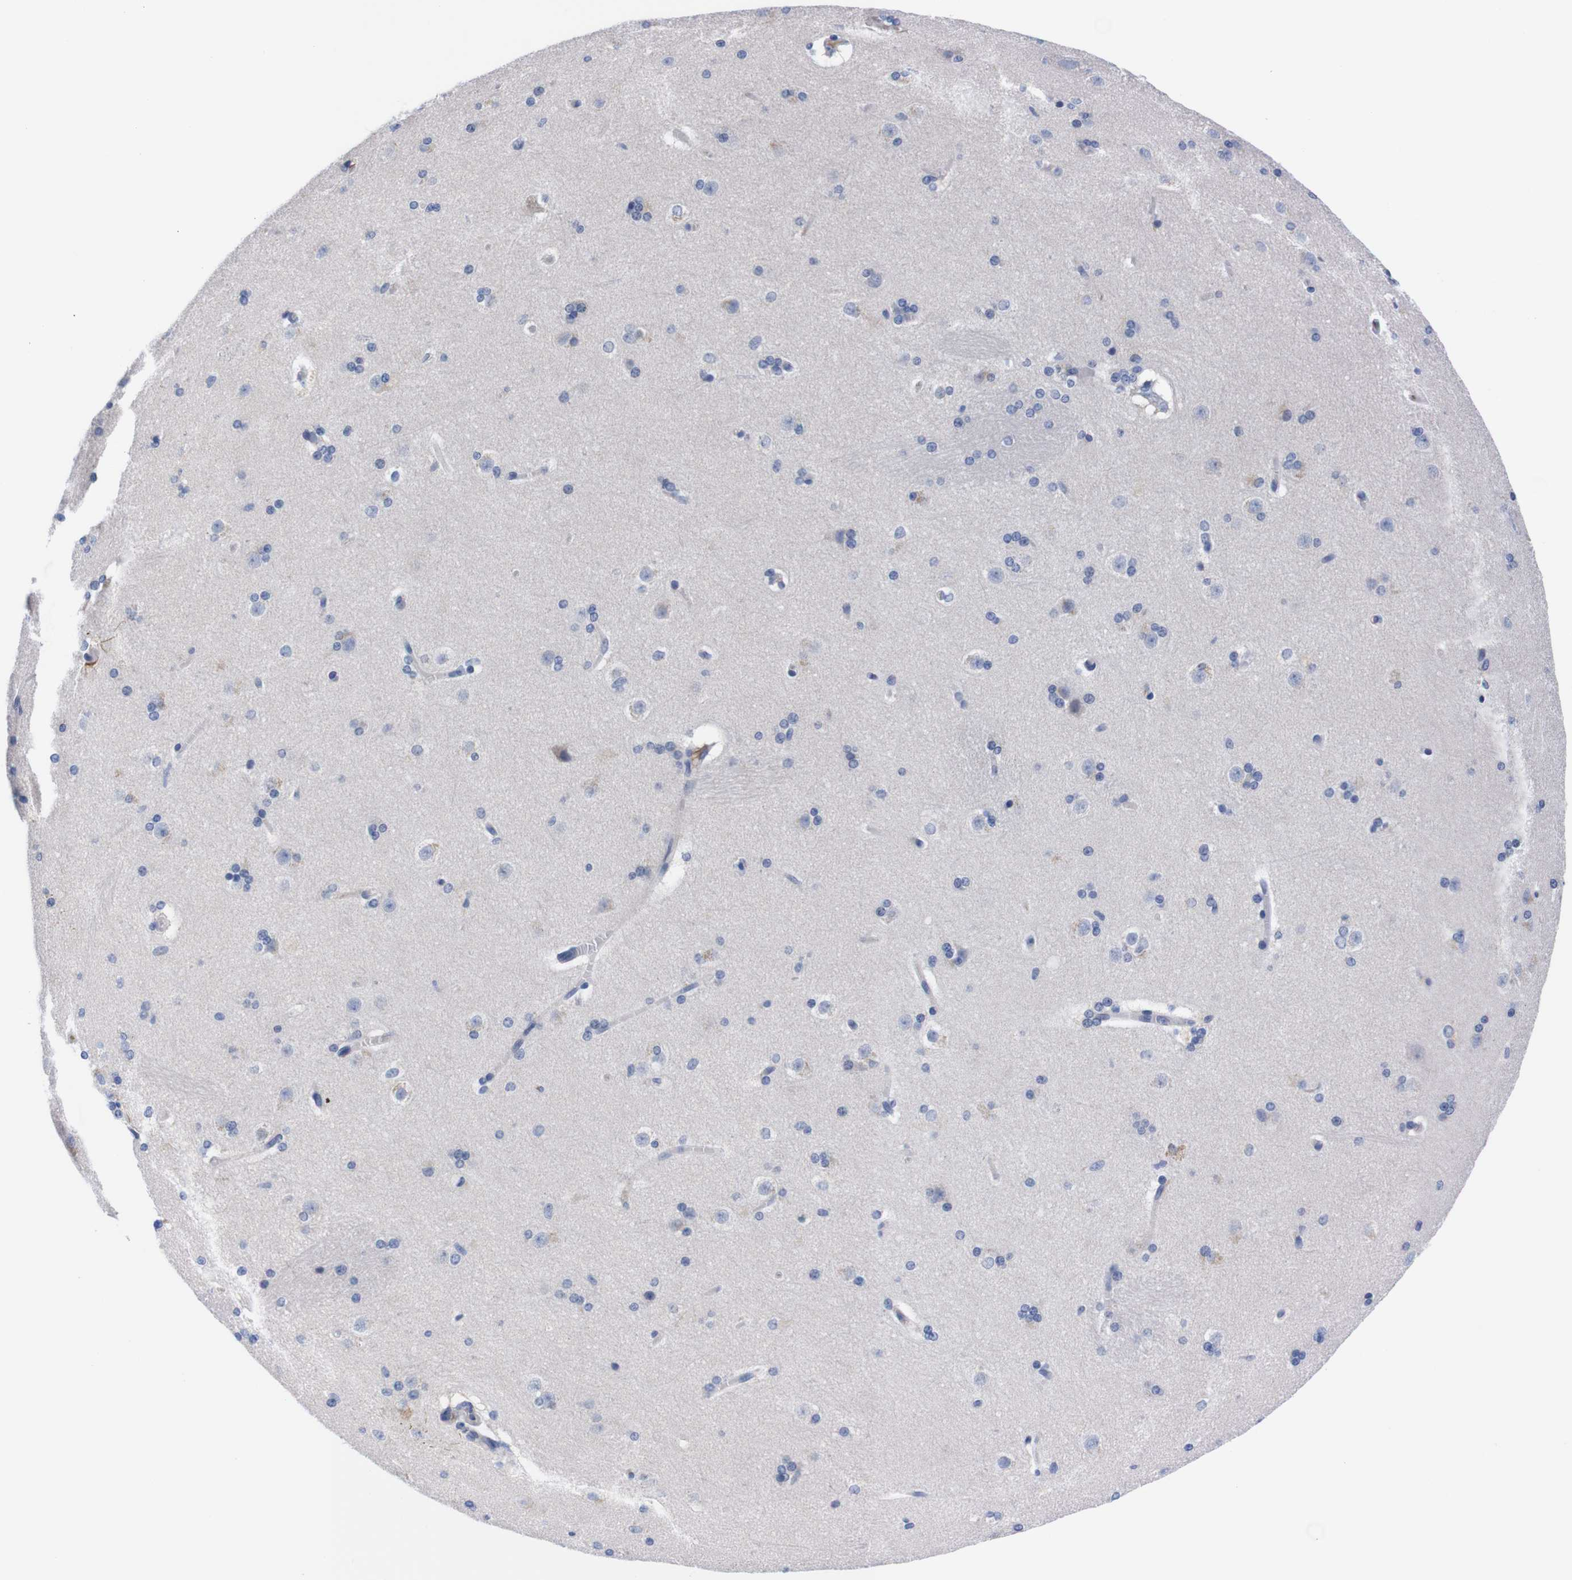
{"staining": {"intensity": "negative", "quantity": "none", "location": "none"}, "tissue": "caudate", "cell_type": "Glial cells", "image_type": "normal", "snomed": [{"axis": "morphology", "description": "Normal tissue, NOS"}, {"axis": "topography", "description": "Lateral ventricle wall"}], "caption": "The image demonstrates no staining of glial cells in normal caudate. Nuclei are stained in blue.", "gene": "FAM210A", "patient": {"sex": "female", "age": 19}}